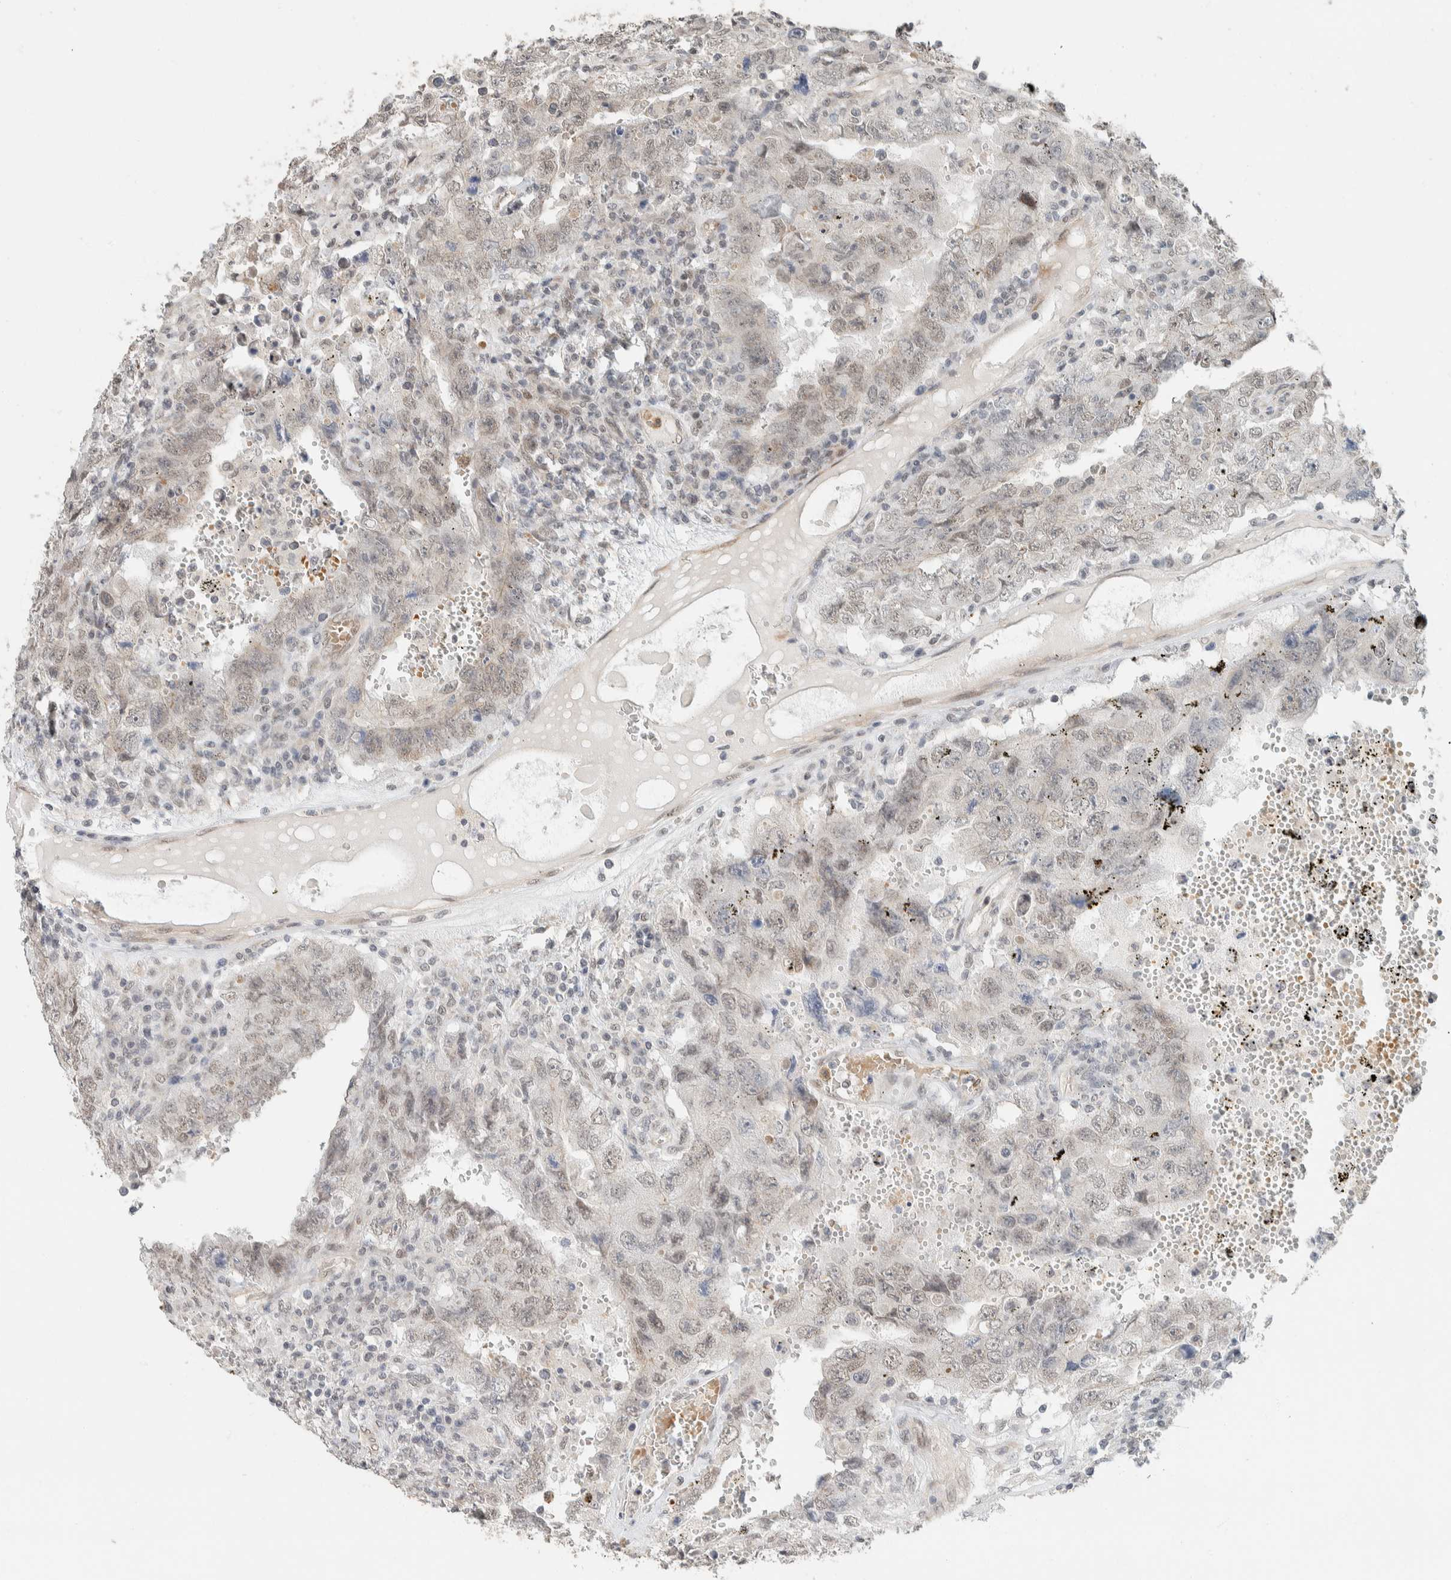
{"staining": {"intensity": "weak", "quantity": ">75%", "location": "nuclear"}, "tissue": "testis cancer", "cell_type": "Tumor cells", "image_type": "cancer", "snomed": [{"axis": "morphology", "description": "Carcinoma, Embryonal, NOS"}, {"axis": "topography", "description": "Testis"}], "caption": "DAB immunohistochemical staining of human embryonal carcinoma (testis) displays weak nuclear protein expression in approximately >75% of tumor cells.", "gene": "ZBTB2", "patient": {"sex": "male", "age": 26}}